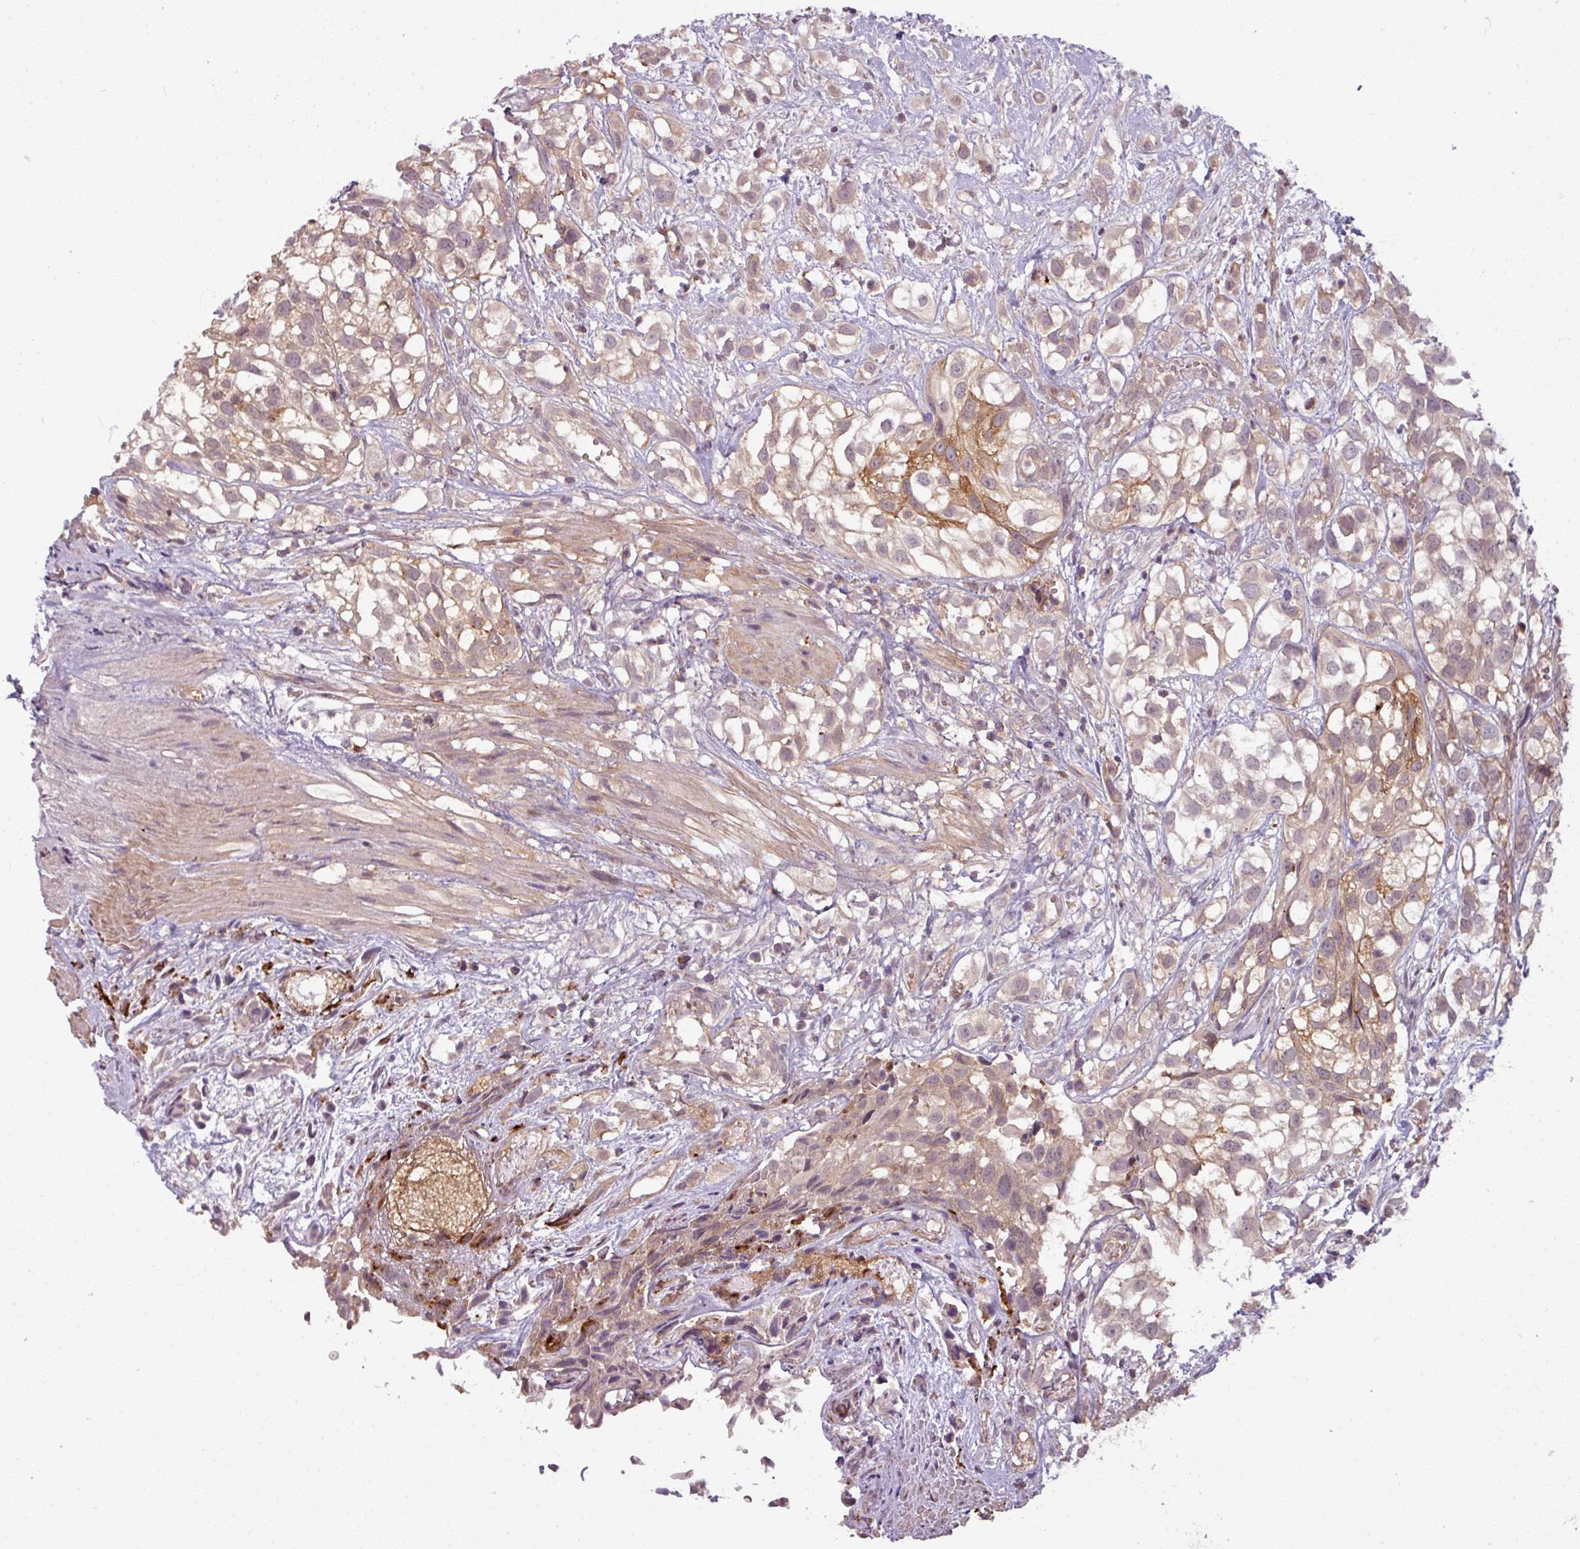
{"staining": {"intensity": "moderate", "quantity": "<25%", "location": "cytoplasmic/membranous"}, "tissue": "urothelial cancer", "cell_type": "Tumor cells", "image_type": "cancer", "snomed": [{"axis": "morphology", "description": "Urothelial carcinoma, High grade"}, {"axis": "topography", "description": "Urinary bladder"}], "caption": "Protein staining of urothelial cancer tissue reveals moderate cytoplasmic/membranous positivity in approximately <25% of tumor cells.", "gene": "TUSC3", "patient": {"sex": "male", "age": 56}}